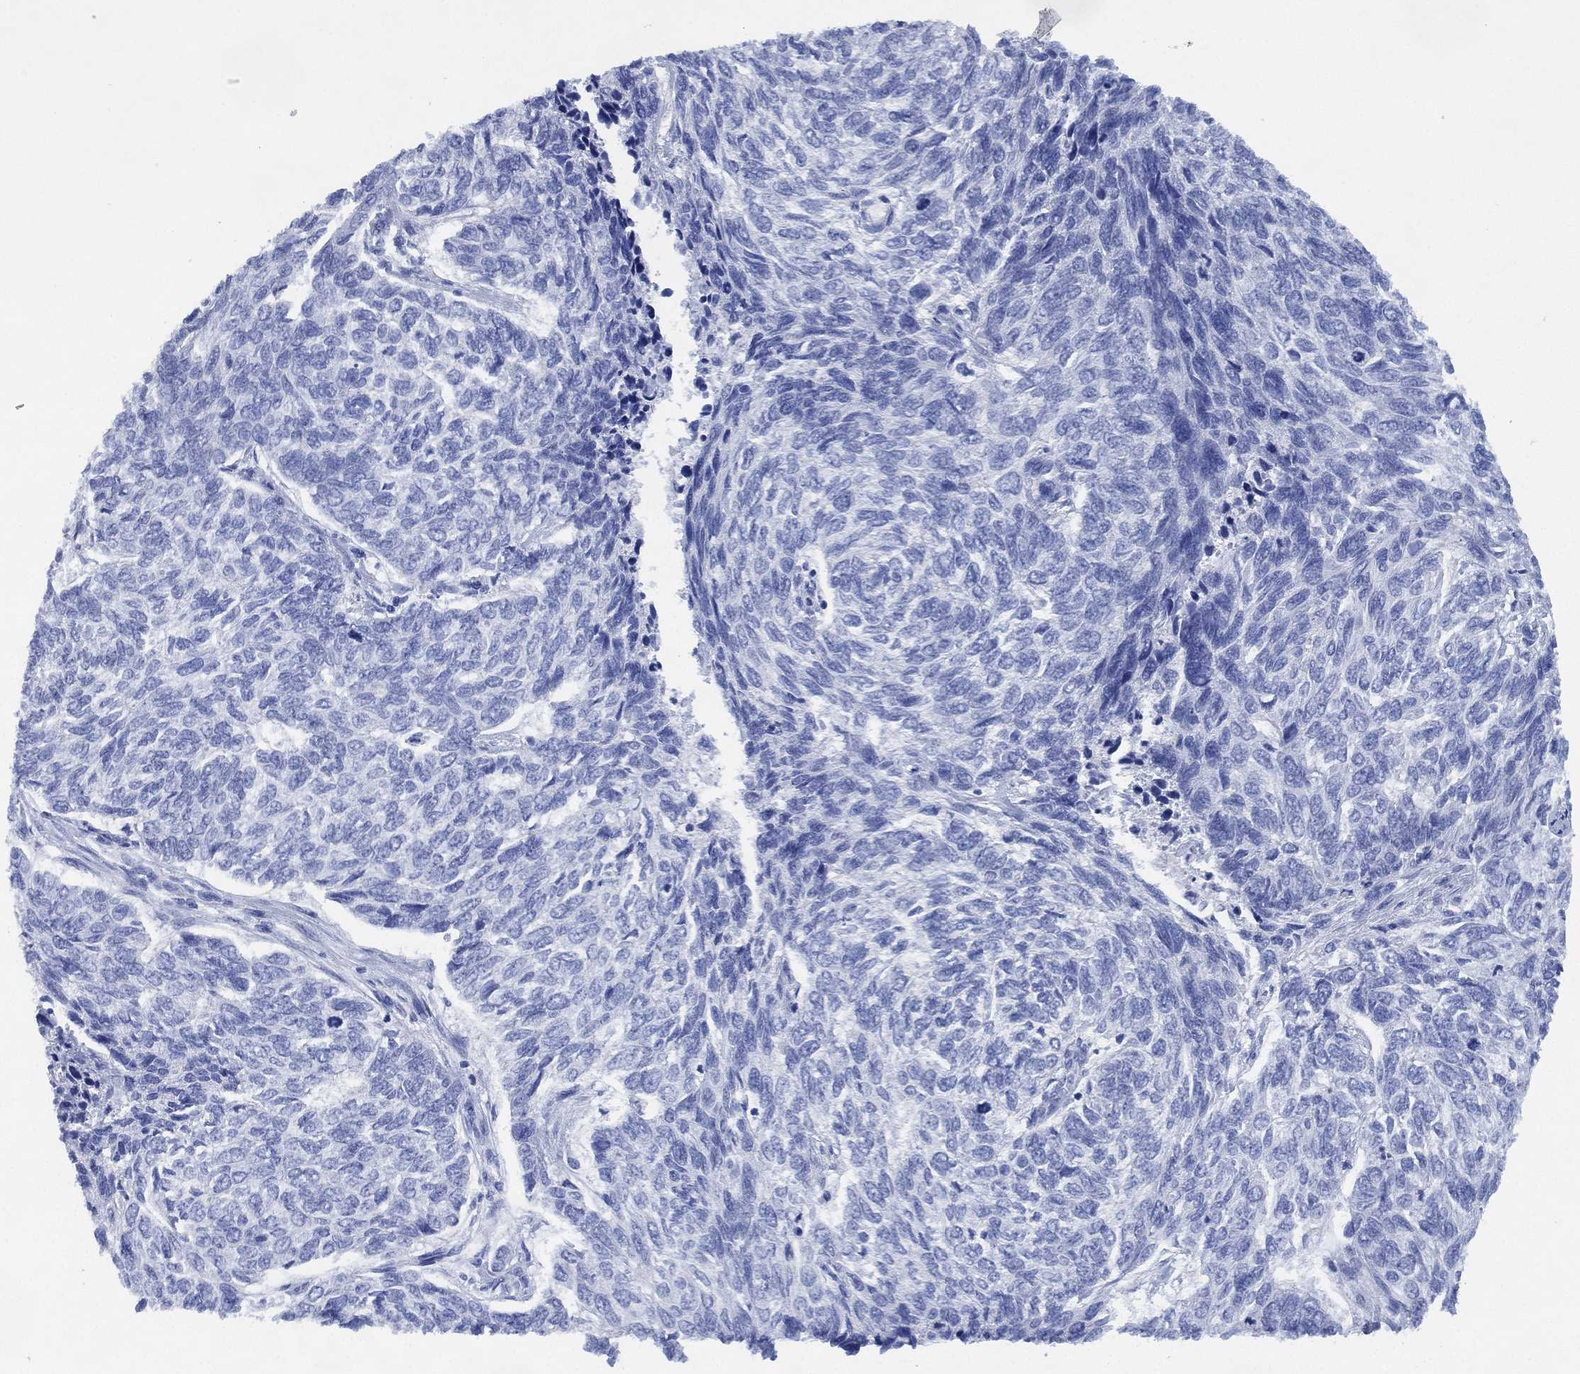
{"staining": {"intensity": "negative", "quantity": "none", "location": "none"}, "tissue": "skin cancer", "cell_type": "Tumor cells", "image_type": "cancer", "snomed": [{"axis": "morphology", "description": "Basal cell carcinoma"}, {"axis": "topography", "description": "Skin"}], "caption": "High power microscopy micrograph of an immunohistochemistry micrograph of basal cell carcinoma (skin), revealing no significant staining in tumor cells. (Immunohistochemistry (ihc), brightfield microscopy, high magnification).", "gene": "CCDC70", "patient": {"sex": "female", "age": 65}}